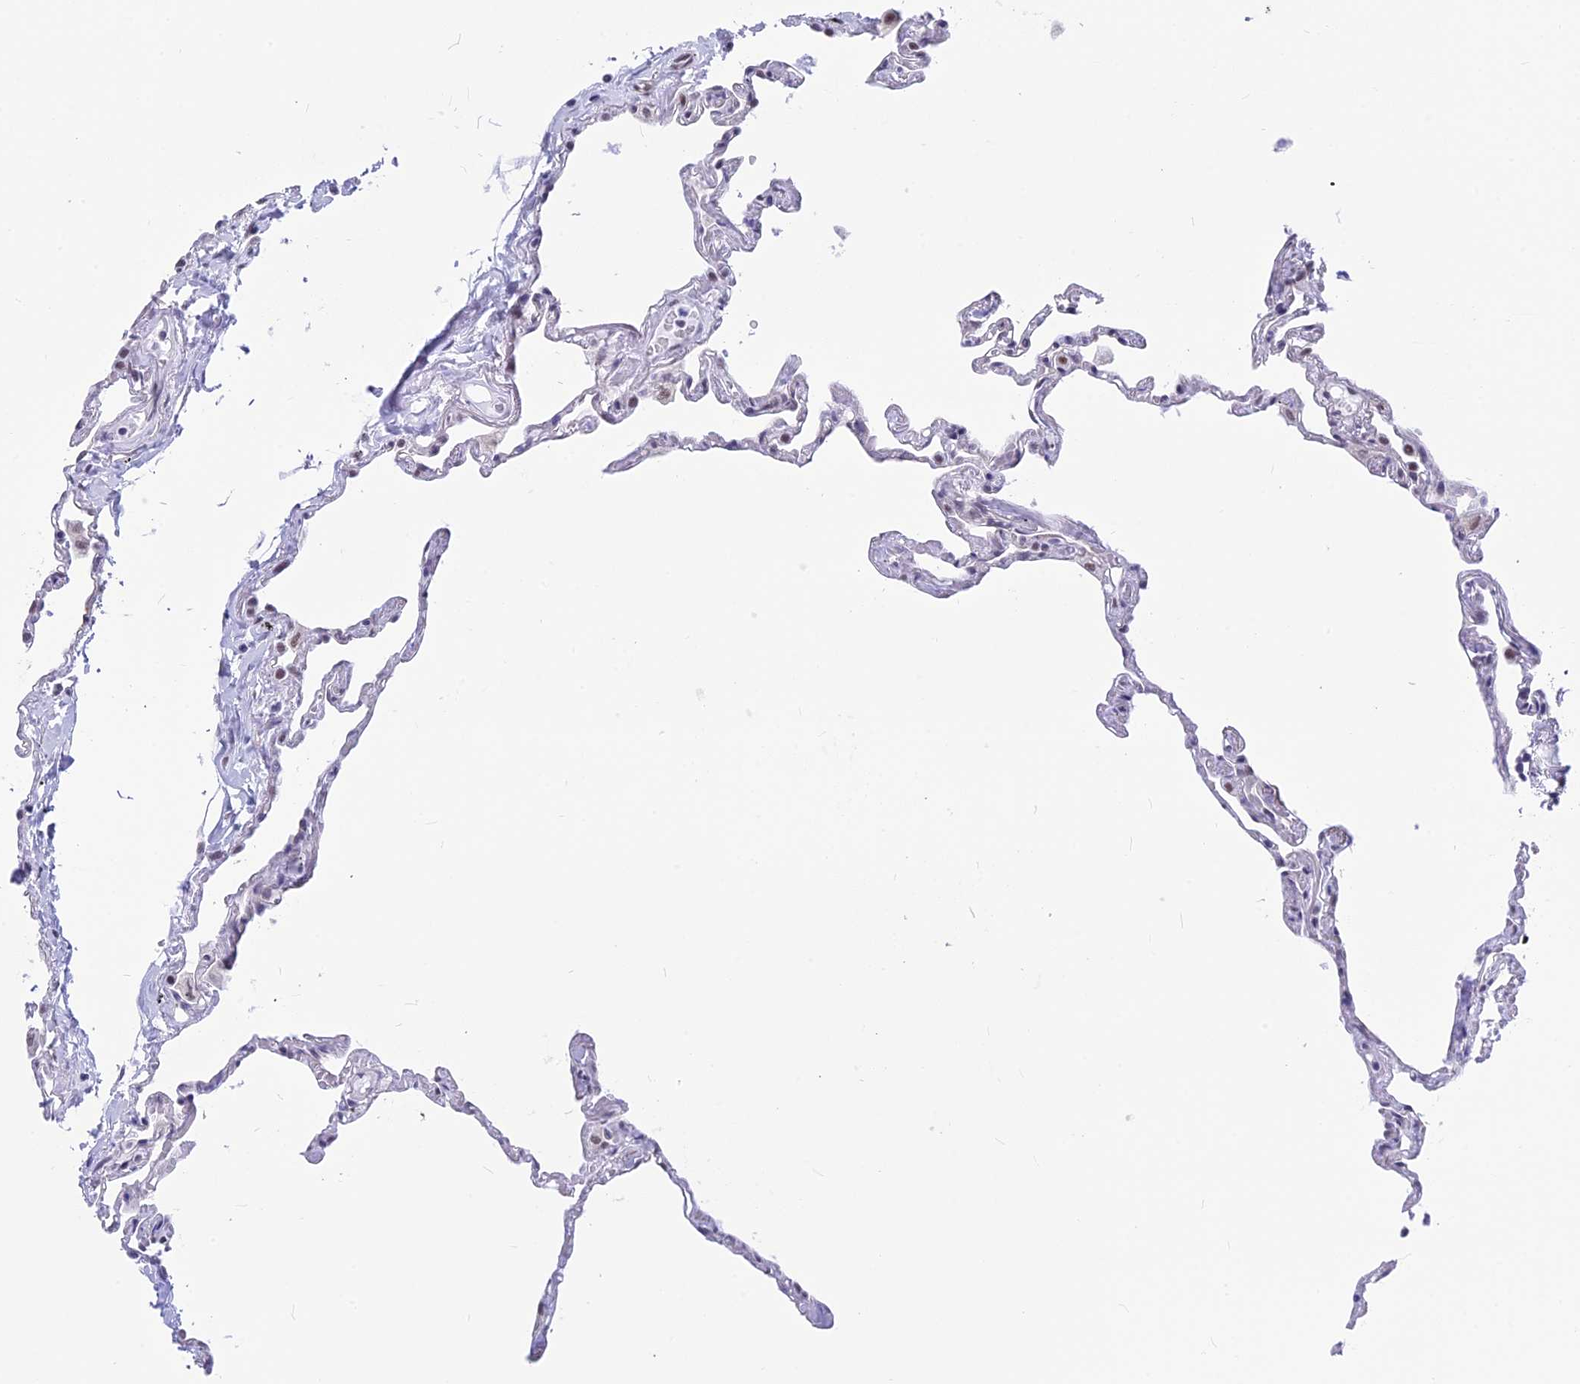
{"staining": {"intensity": "weak", "quantity": "<25%", "location": "nuclear"}, "tissue": "lung", "cell_type": "Alveolar cells", "image_type": "normal", "snomed": [{"axis": "morphology", "description": "Normal tissue, NOS"}, {"axis": "topography", "description": "Lung"}], "caption": "An image of lung stained for a protein demonstrates no brown staining in alveolar cells.", "gene": "SRSF5", "patient": {"sex": "female", "age": 67}}